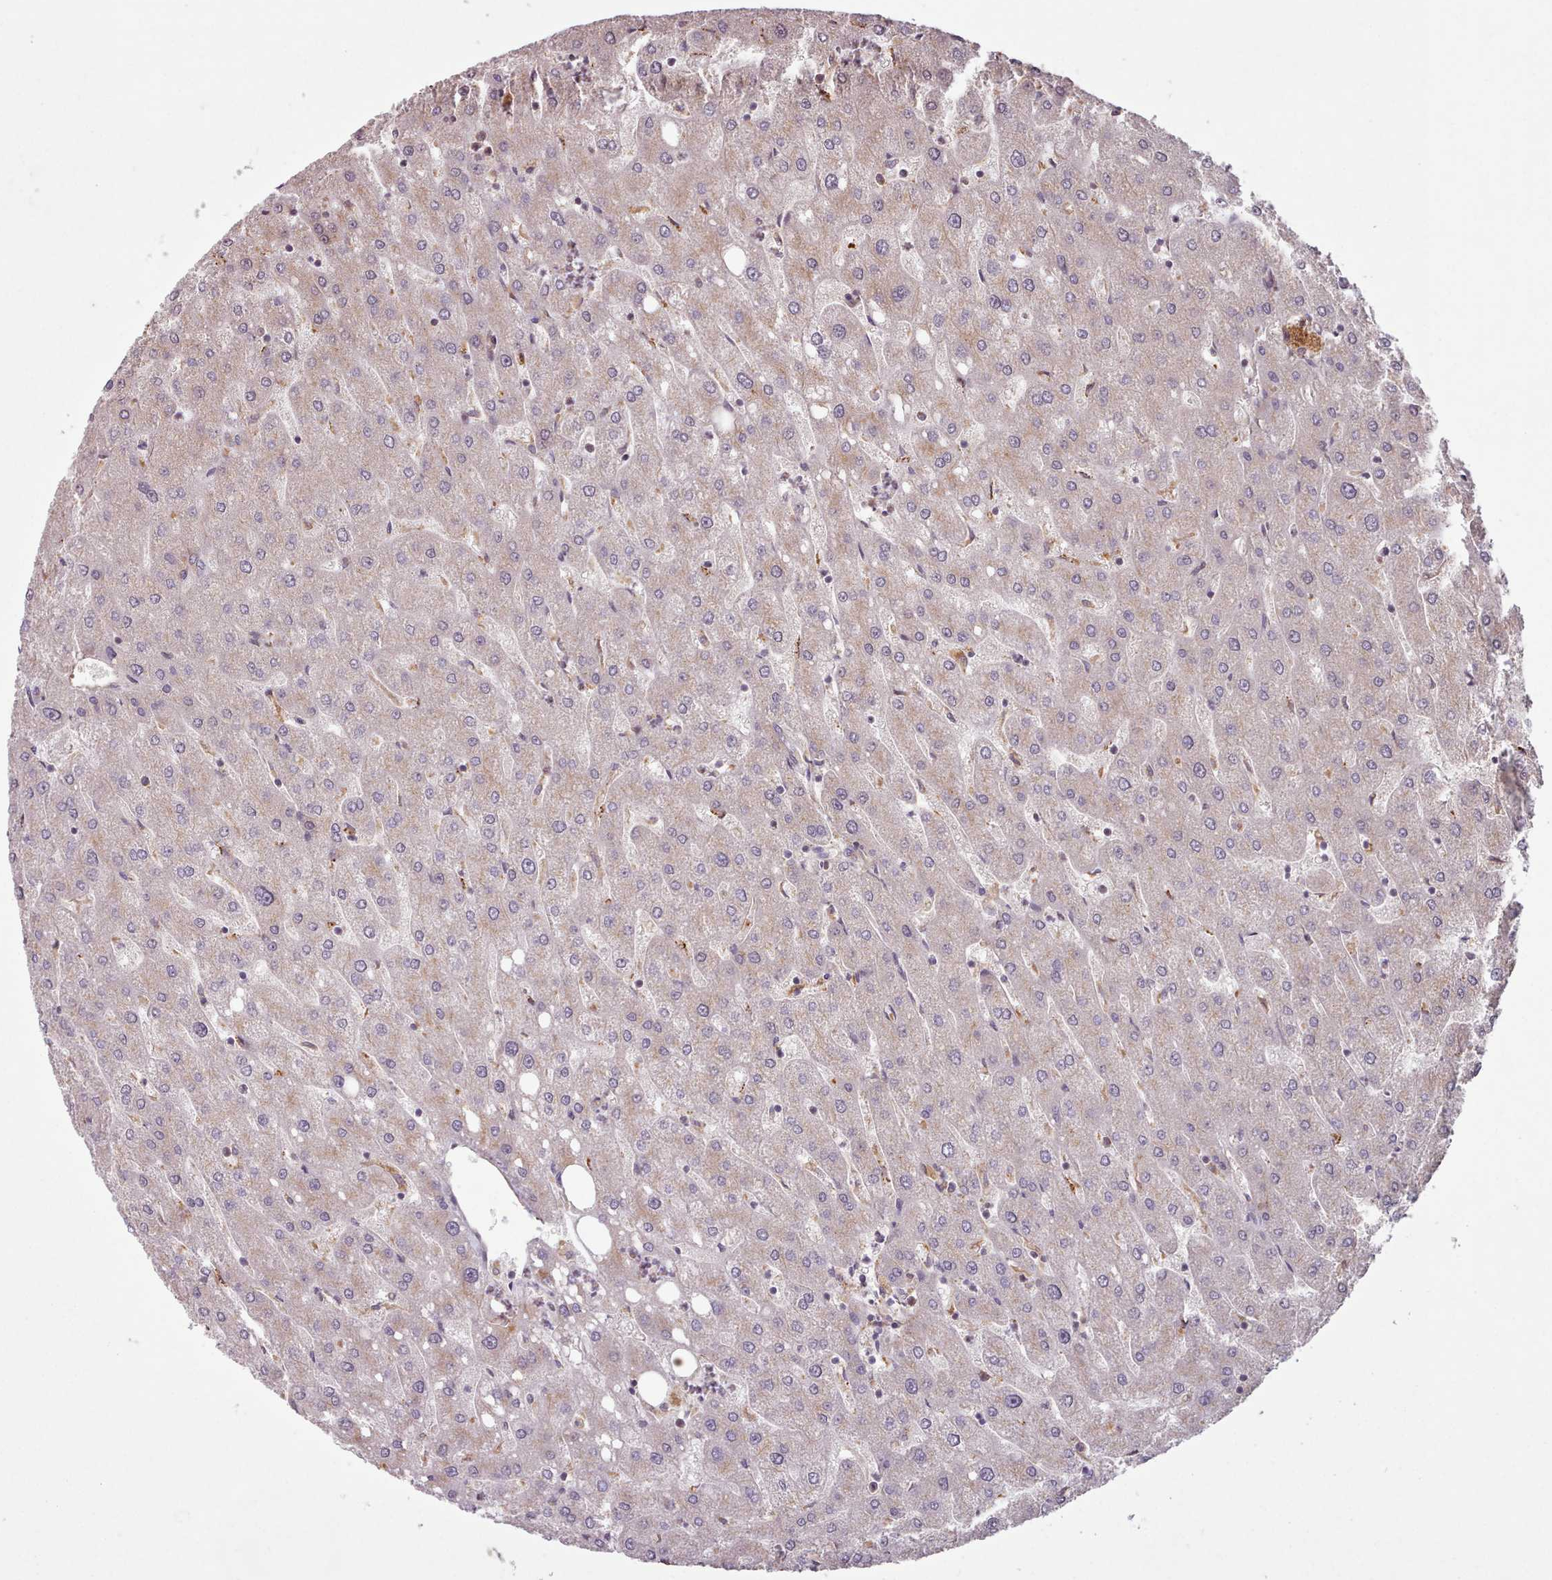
{"staining": {"intensity": "weak", "quantity": "25%-75%", "location": "cytoplasmic/membranous"}, "tissue": "liver", "cell_type": "Cholangiocytes", "image_type": "normal", "snomed": [{"axis": "morphology", "description": "Normal tissue, NOS"}, {"axis": "topography", "description": "Liver"}], "caption": "Immunohistochemical staining of benign human liver demonstrates weak cytoplasmic/membranous protein expression in approximately 25%-75% of cholangiocytes. Using DAB (brown) and hematoxylin (blue) stains, captured at high magnification using brightfield microscopy.", "gene": "WASHC2A", "patient": {"sex": "male", "age": 67}}